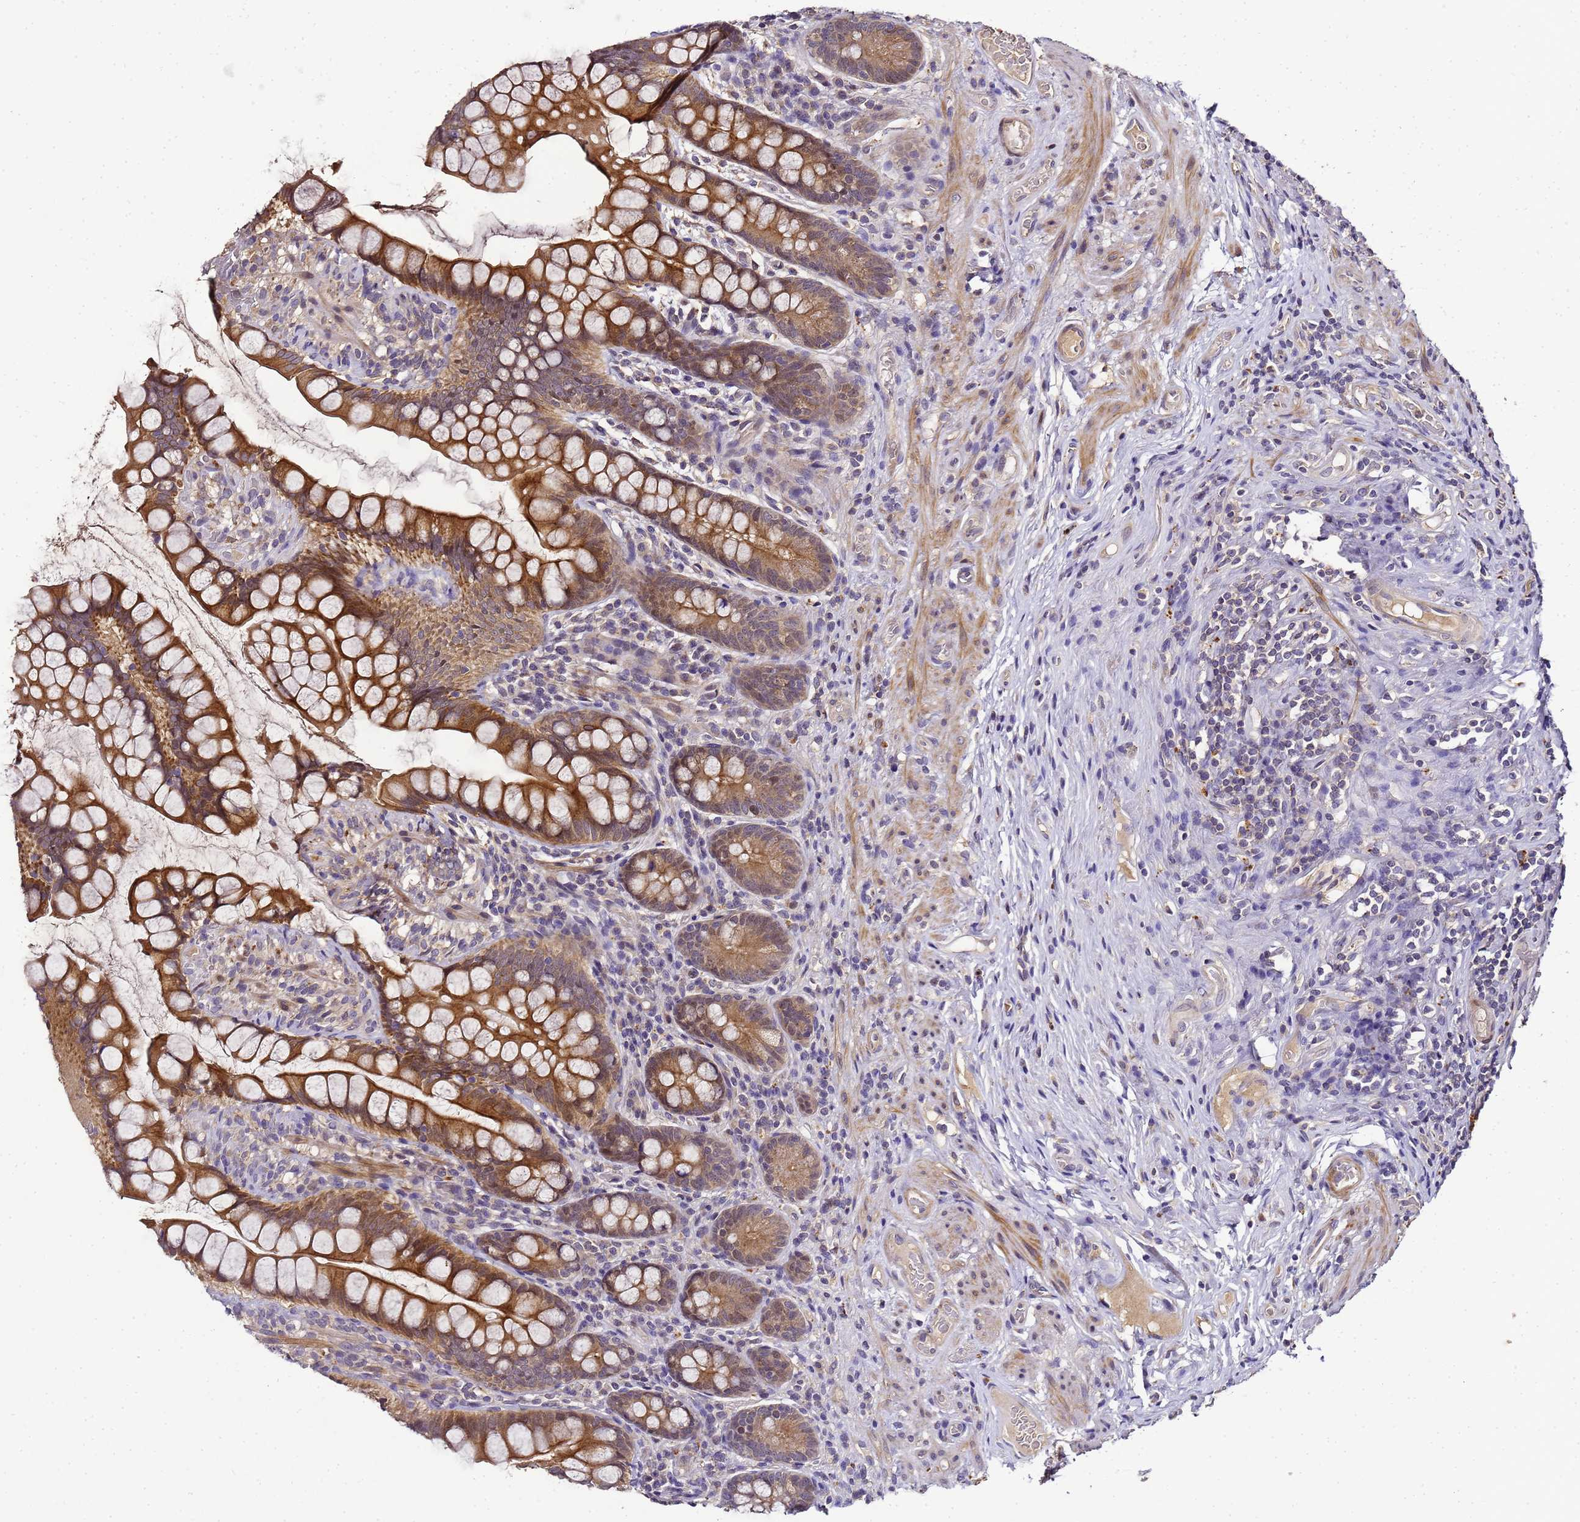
{"staining": {"intensity": "moderate", "quantity": ">75%", "location": "cytoplasmic/membranous"}, "tissue": "small intestine", "cell_type": "Glandular cells", "image_type": "normal", "snomed": [{"axis": "morphology", "description": "Normal tissue, NOS"}, {"axis": "topography", "description": "Small intestine"}], "caption": "This image demonstrates IHC staining of normal human small intestine, with medium moderate cytoplasmic/membranous staining in about >75% of glandular cells.", "gene": "LGI4", "patient": {"sex": "male", "age": 70}}